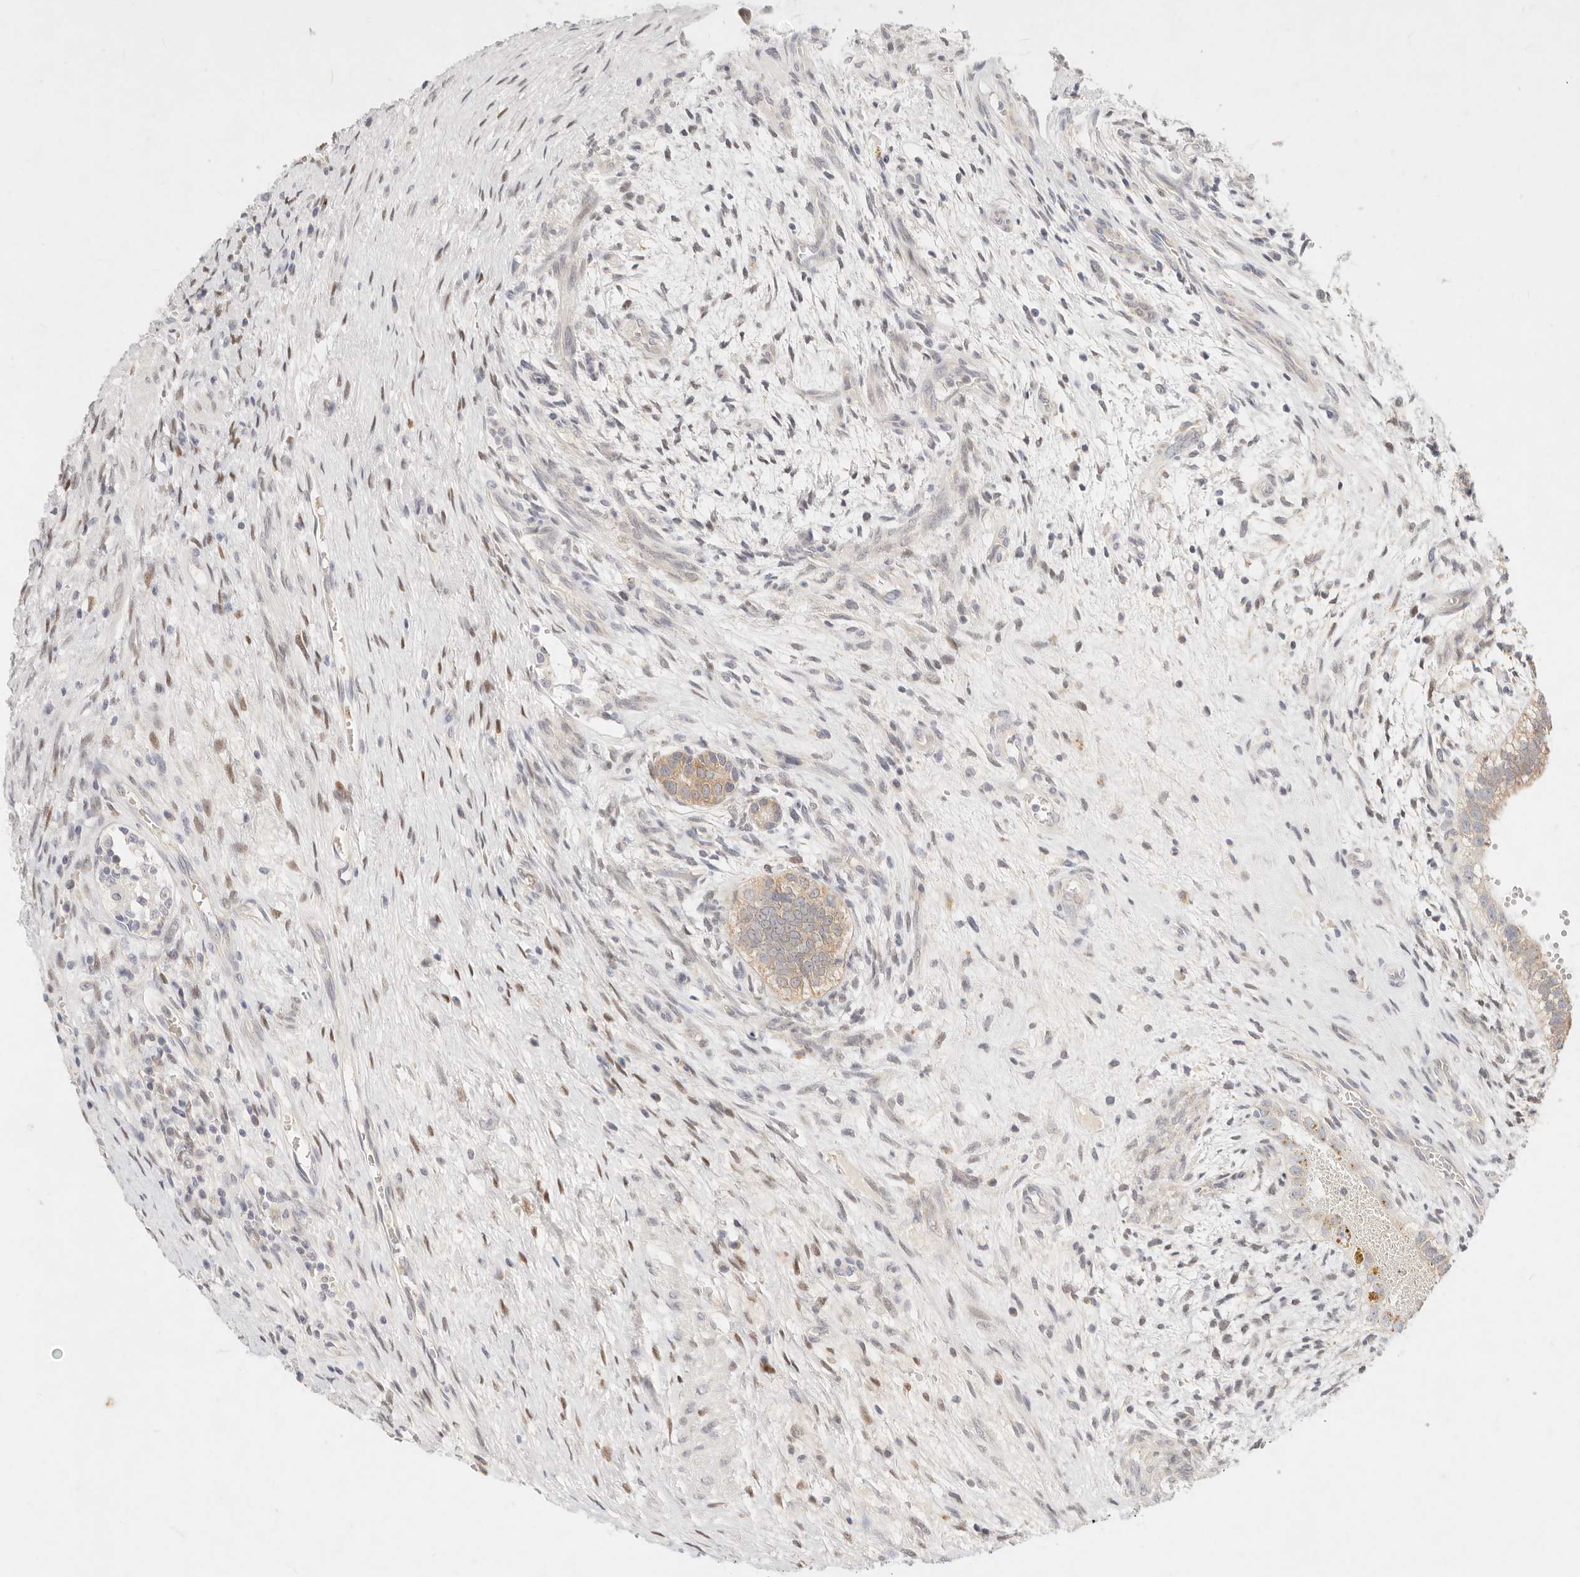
{"staining": {"intensity": "weak", "quantity": ">75%", "location": "cytoplasmic/membranous"}, "tissue": "testis cancer", "cell_type": "Tumor cells", "image_type": "cancer", "snomed": [{"axis": "morphology", "description": "Carcinoma, Embryonal, NOS"}, {"axis": "topography", "description": "Testis"}], "caption": "Tumor cells exhibit low levels of weak cytoplasmic/membranous expression in approximately >75% of cells in human embryonal carcinoma (testis). The staining is performed using DAB (3,3'-diaminobenzidine) brown chromogen to label protein expression. The nuclei are counter-stained blue using hematoxylin.", "gene": "ASCL3", "patient": {"sex": "male", "age": 26}}